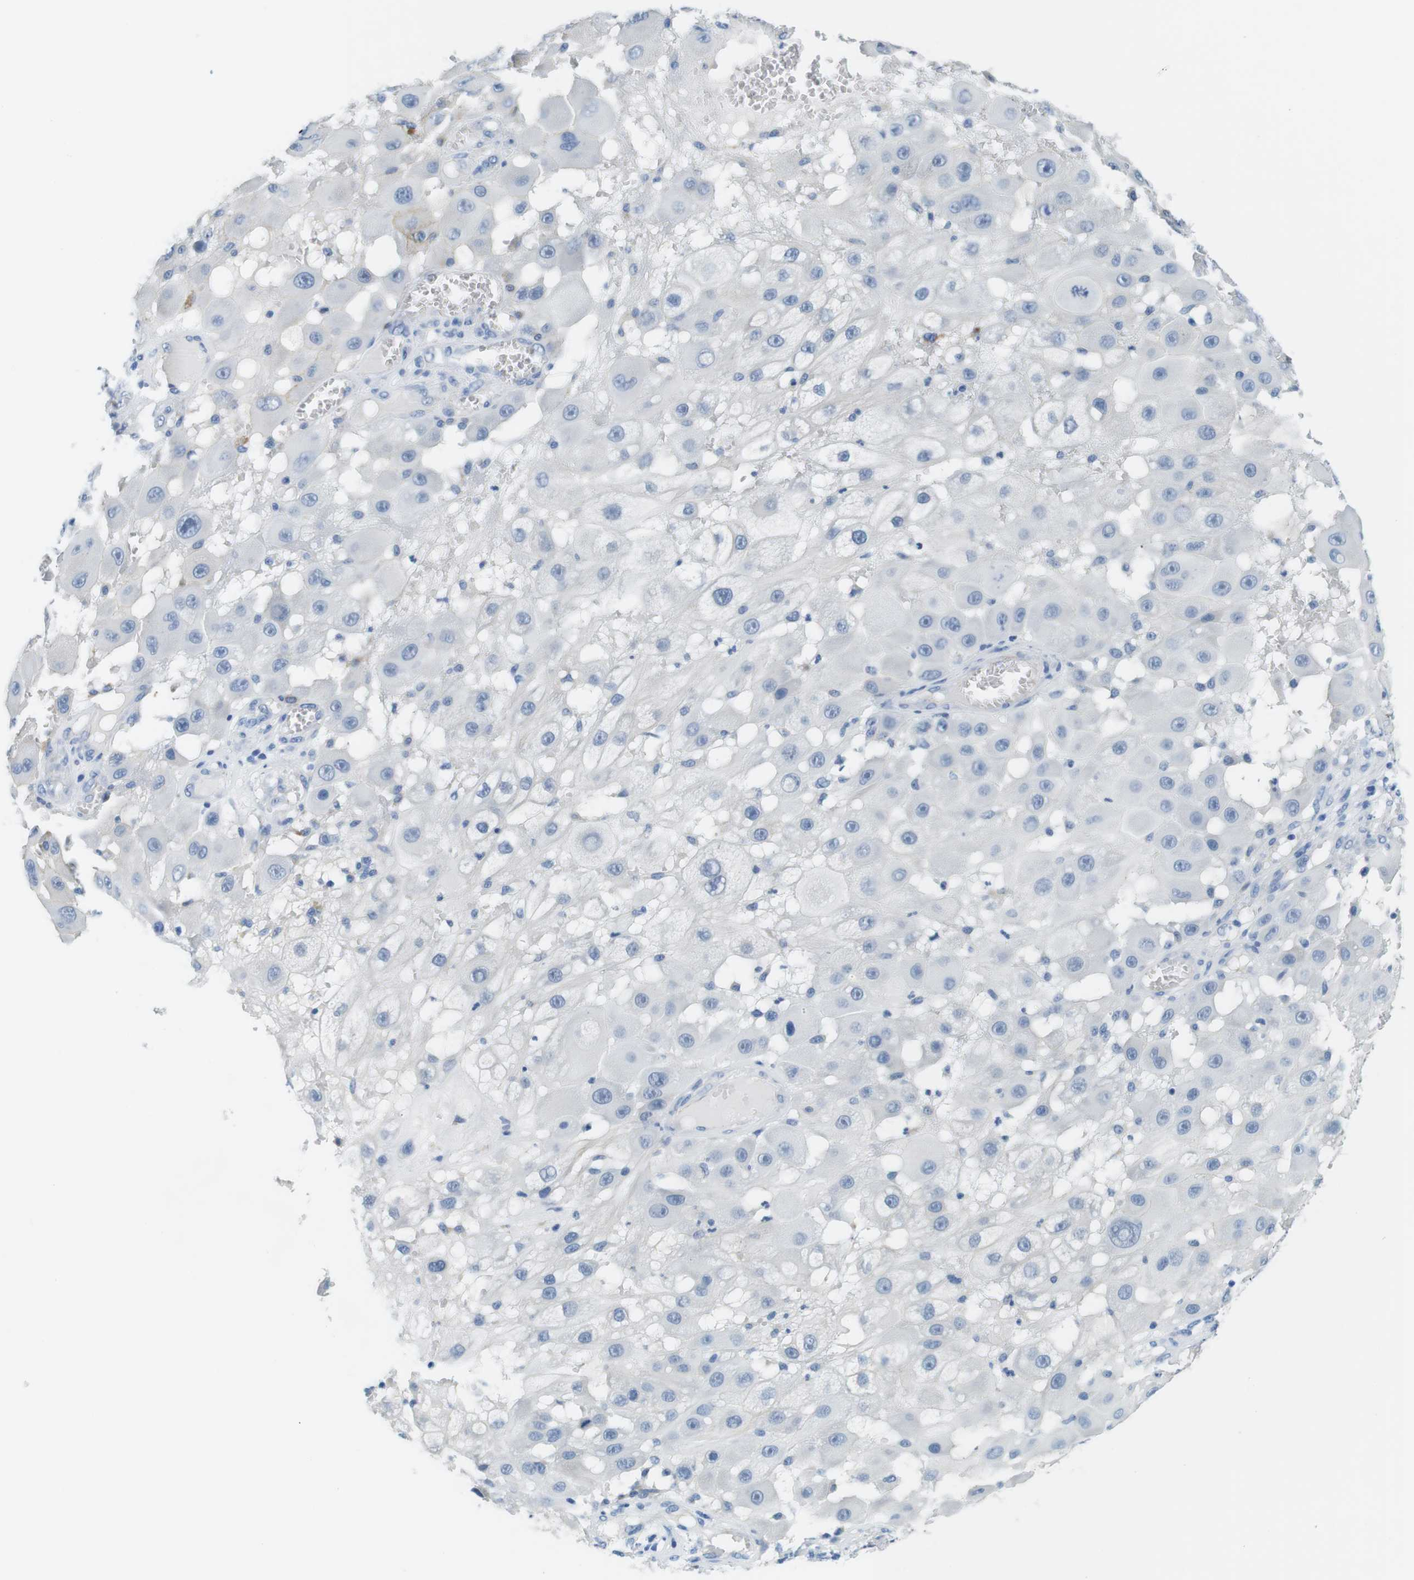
{"staining": {"intensity": "negative", "quantity": "none", "location": "none"}, "tissue": "melanoma", "cell_type": "Tumor cells", "image_type": "cancer", "snomed": [{"axis": "morphology", "description": "Malignant melanoma, NOS"}, {"axis": "topography", "description": "Skin"}], "caption": "Protein analysis of melanoma displays no significant positivity in tumor cells.", "gene": "SLC6A6", "patient": {"sex": "female", "age": 81}}